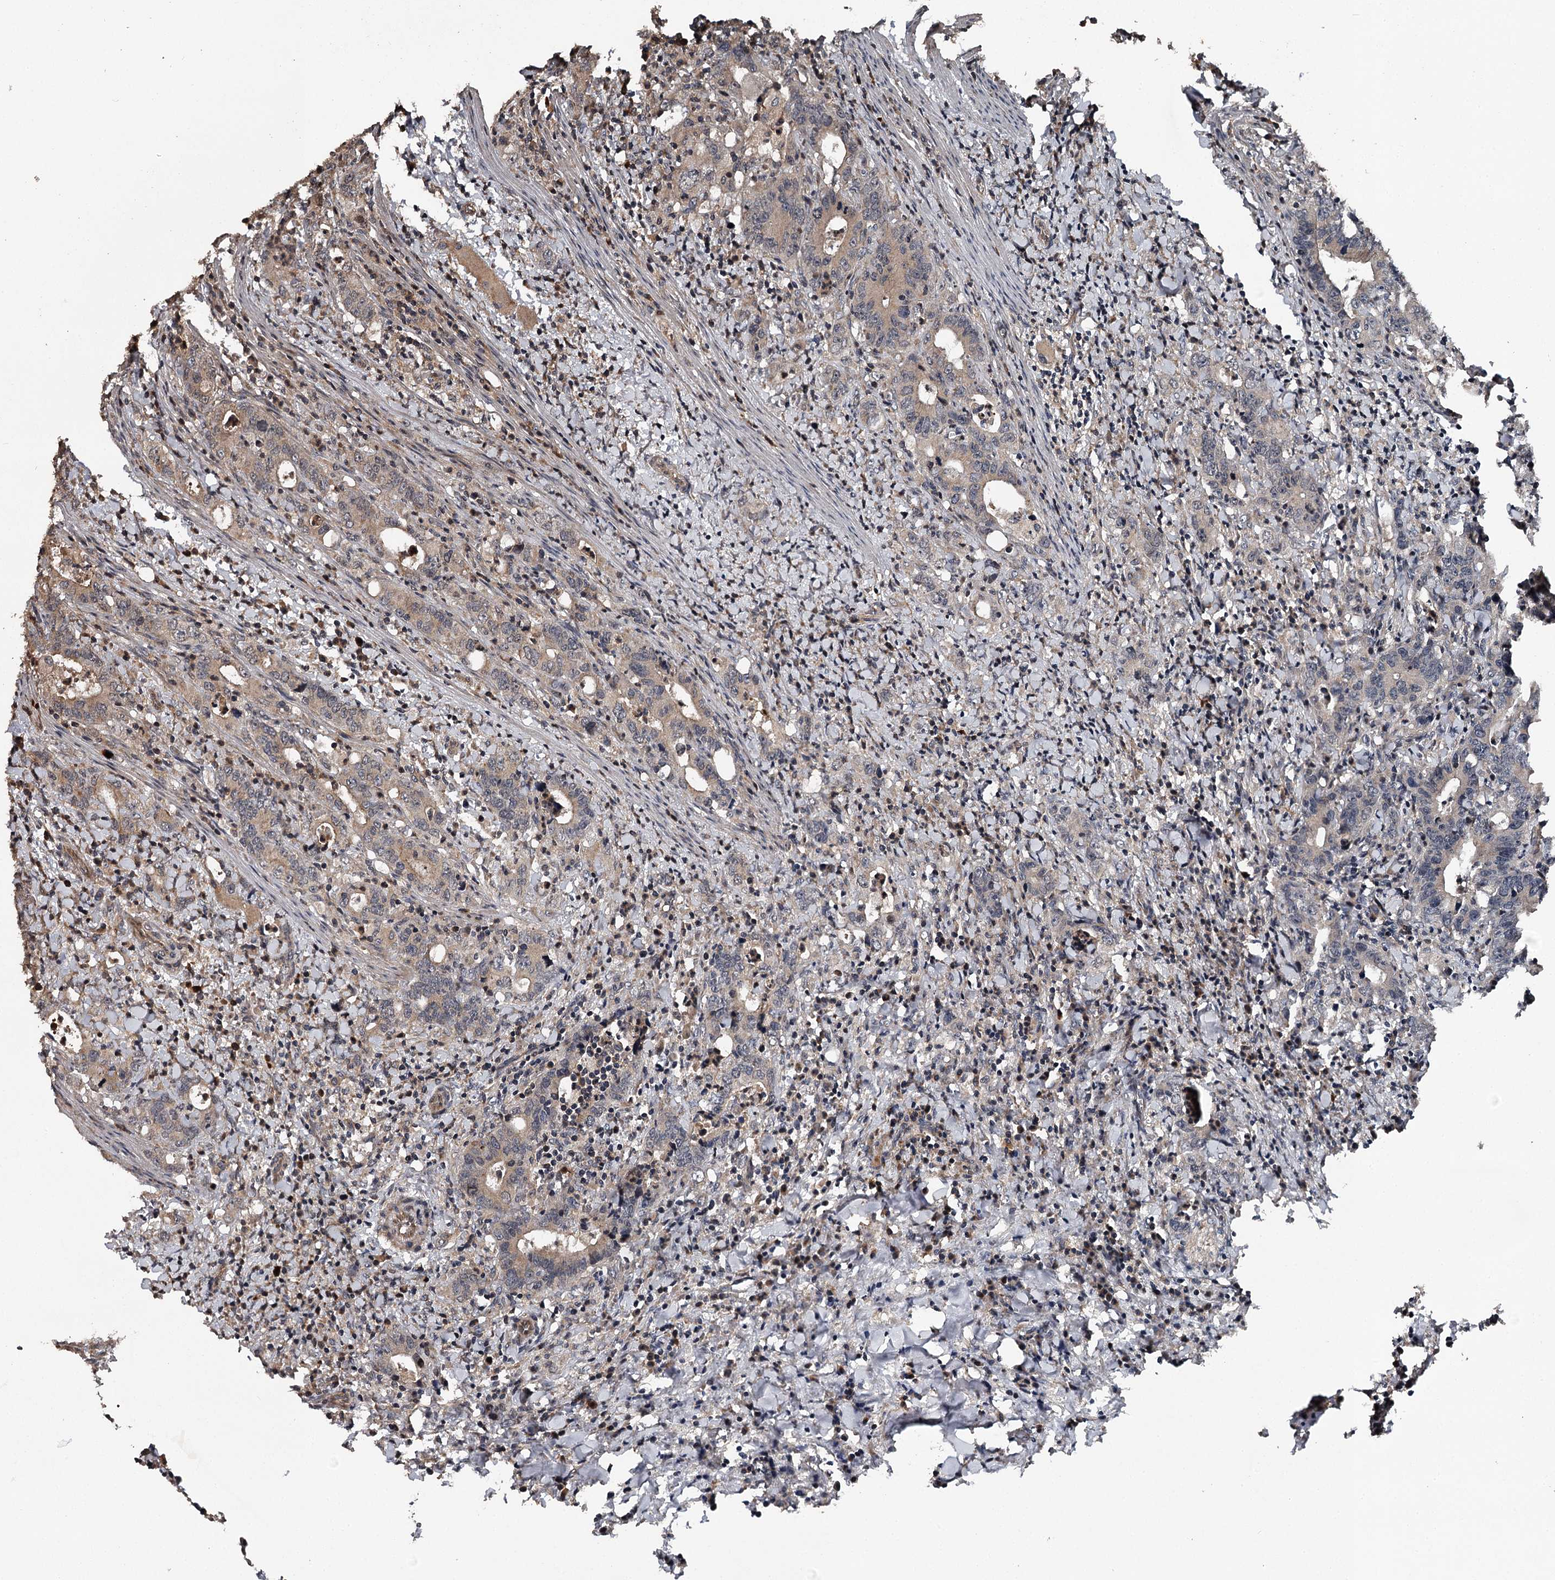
{"staining": {"intensity": "weak", "quantity": "25%-75%", "location": "cytoplasmic/membranous"}, "tissue": "colorectal cancer", "cell_type": "Tumor cells", "image_type": "cancer", "snomed": [{"axis": "morphology", "description": "Adenocarcinoma, NOS"}, {"axis": "topography", "description": "Colon"}], "caption": "A brown stain shows weak cytoplasmic/membranous positivity of a protein in human colorectal cancer tumor cells.", "gene": "RAB21", "patient": {"sex": "female", "age": 75}}